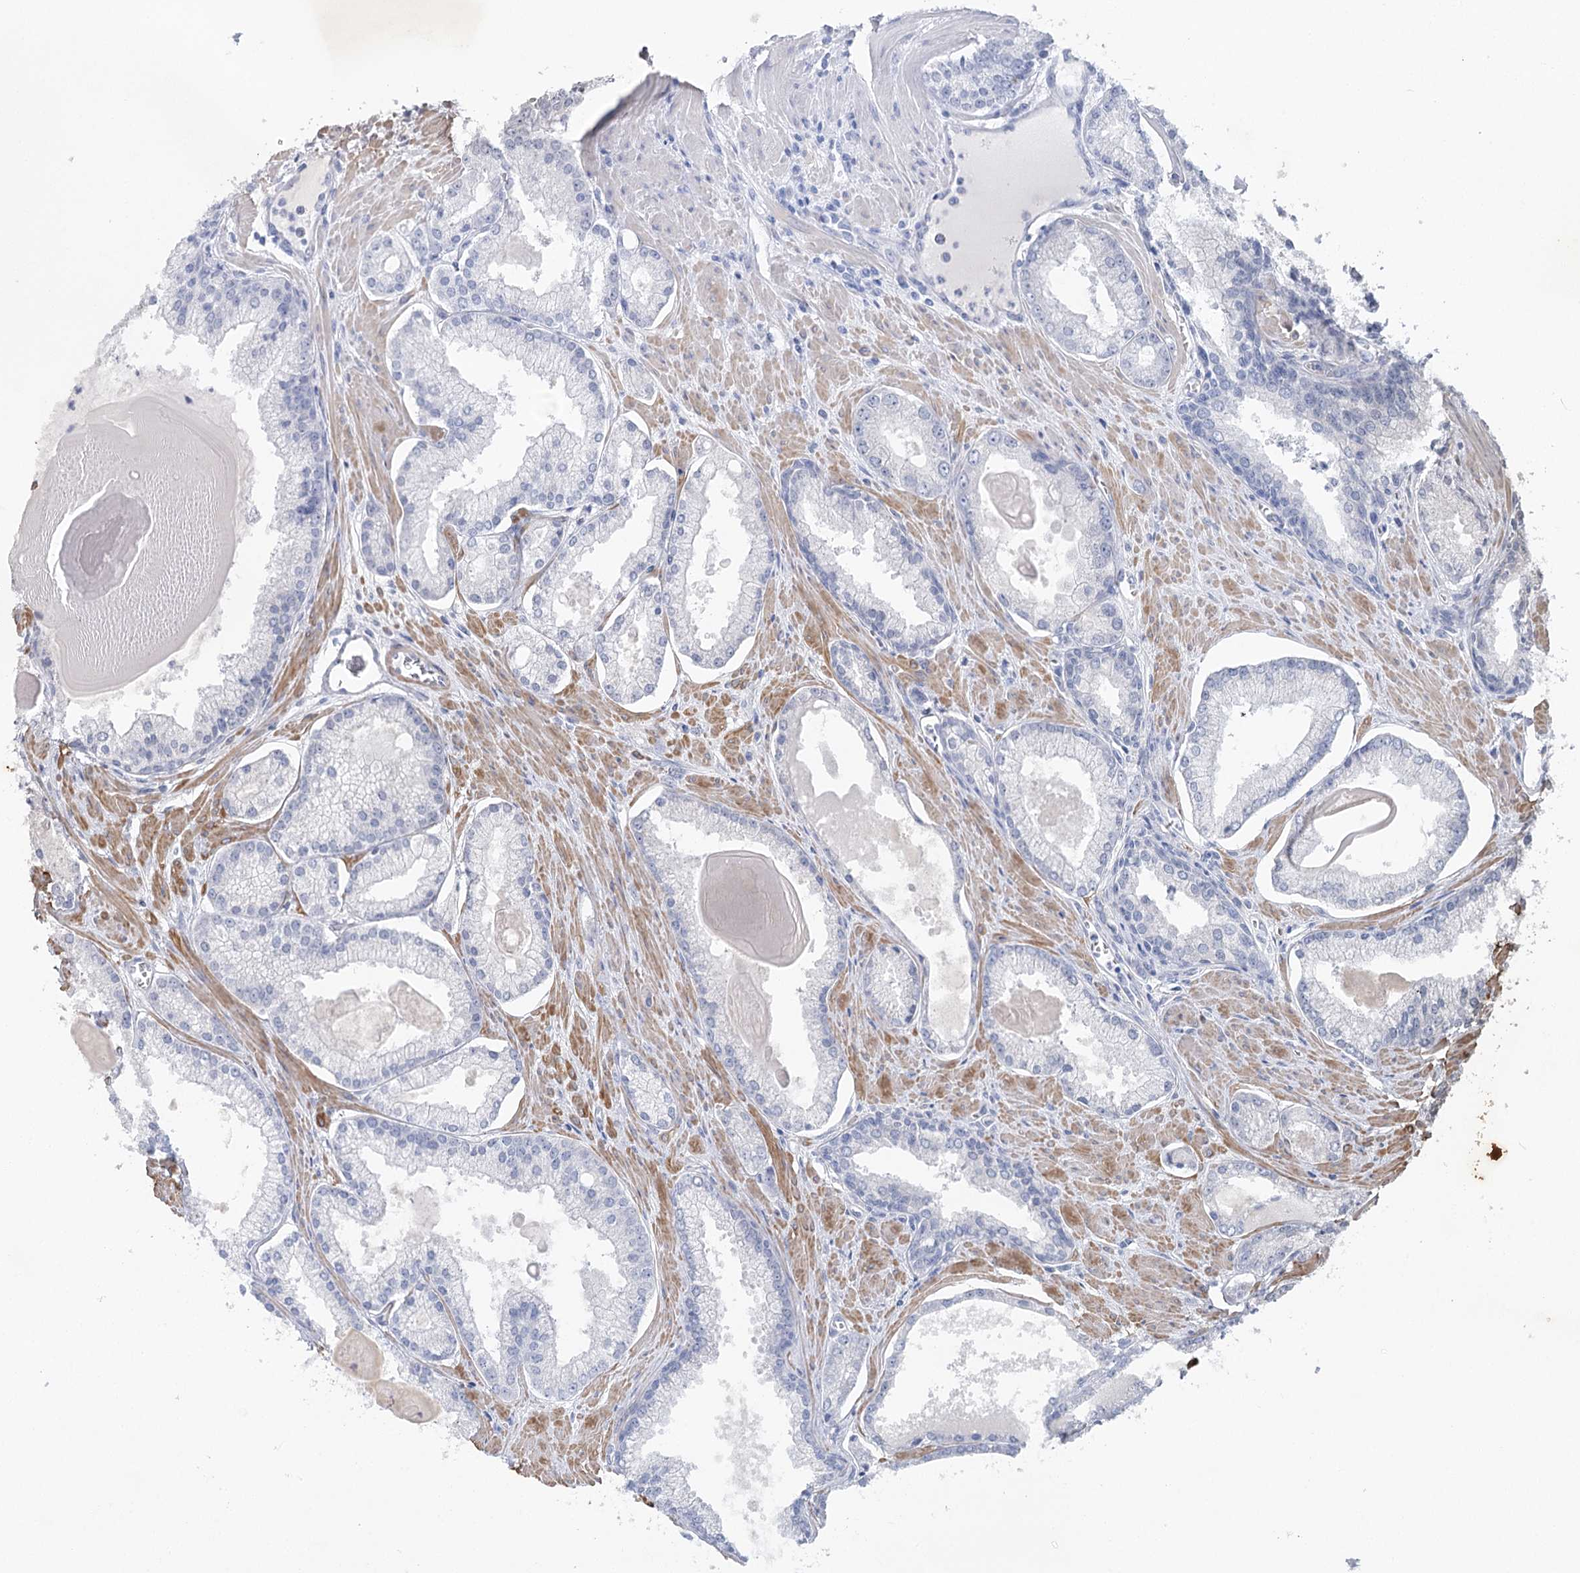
{"staining": {"intensity": "negative", "quantity": "none", "location": "none"}, "tissue": "prostate cancer", "cell_type": "Tumor cells", "image_type": "cancer", "snomed": [{"axis": "morphology", "description": "Adenocarcinoma, Low grade"}, {"axis": "topography", "description": "Prostate"}], "caption": "Image shows no protein expression in tumor cells of prostate low-grade adenocarcinoma tissue. The staining was performed using DAB to visualize the protein expression in brown, while the nuclei were stained in blue with hematoxylin (Magnification: 20x).", "gene": "CSN3", "patient": {"sex": "male", "age": 54}}